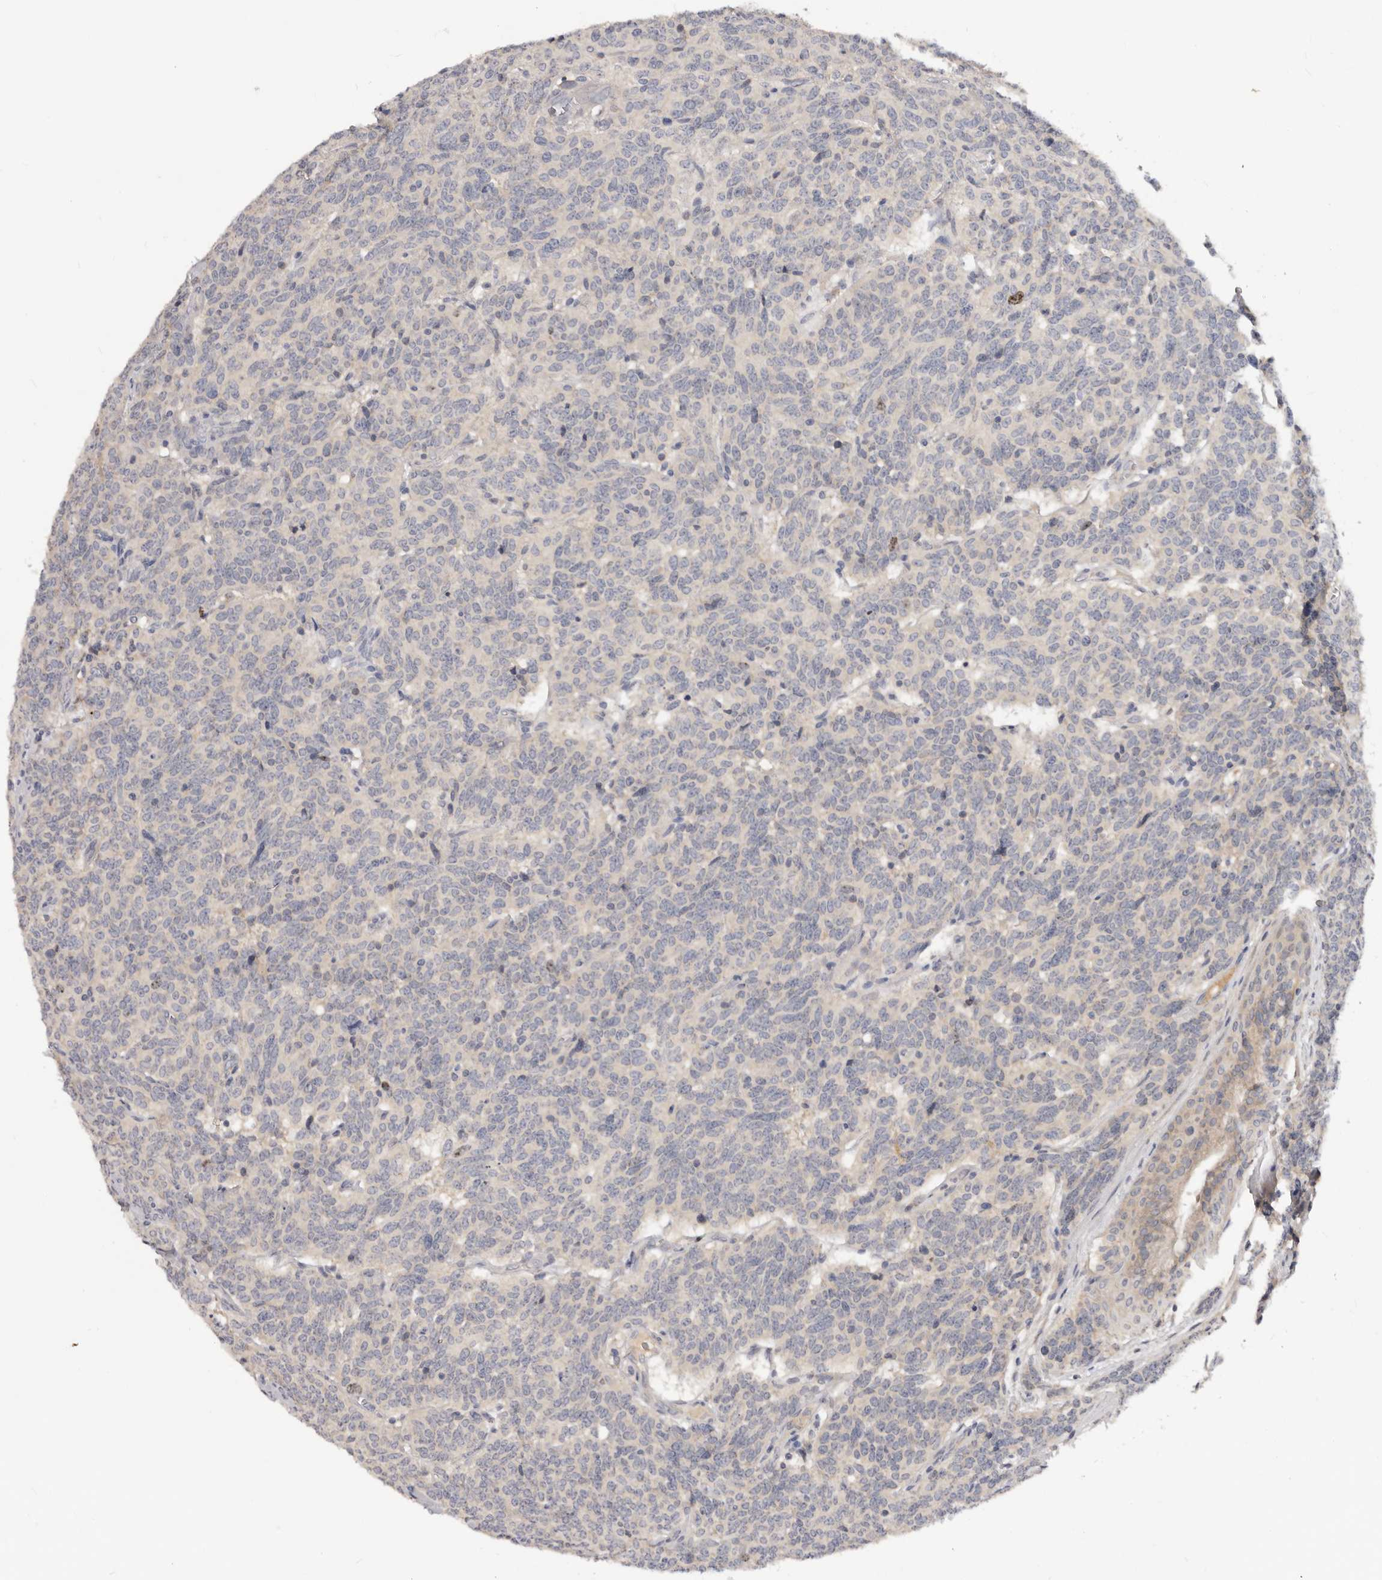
{"staining": {"intensity": "negative", "quantity": "none", "location": "none"}, "tissue": "carcinoid", "cell_type": "Tumor cells", "image_type": "cancer", "snomed": [{"axis": "morphology", "description": "Carcinoid, malignant, NOS"}, {"axis": "topography", "description": "Lung"}], "caption": "Micrograph shows no protein expression in tumor cells of carcinoid tissue.", "gene": "CCDC190", "patient": {"sex": "female", "age": 46}}